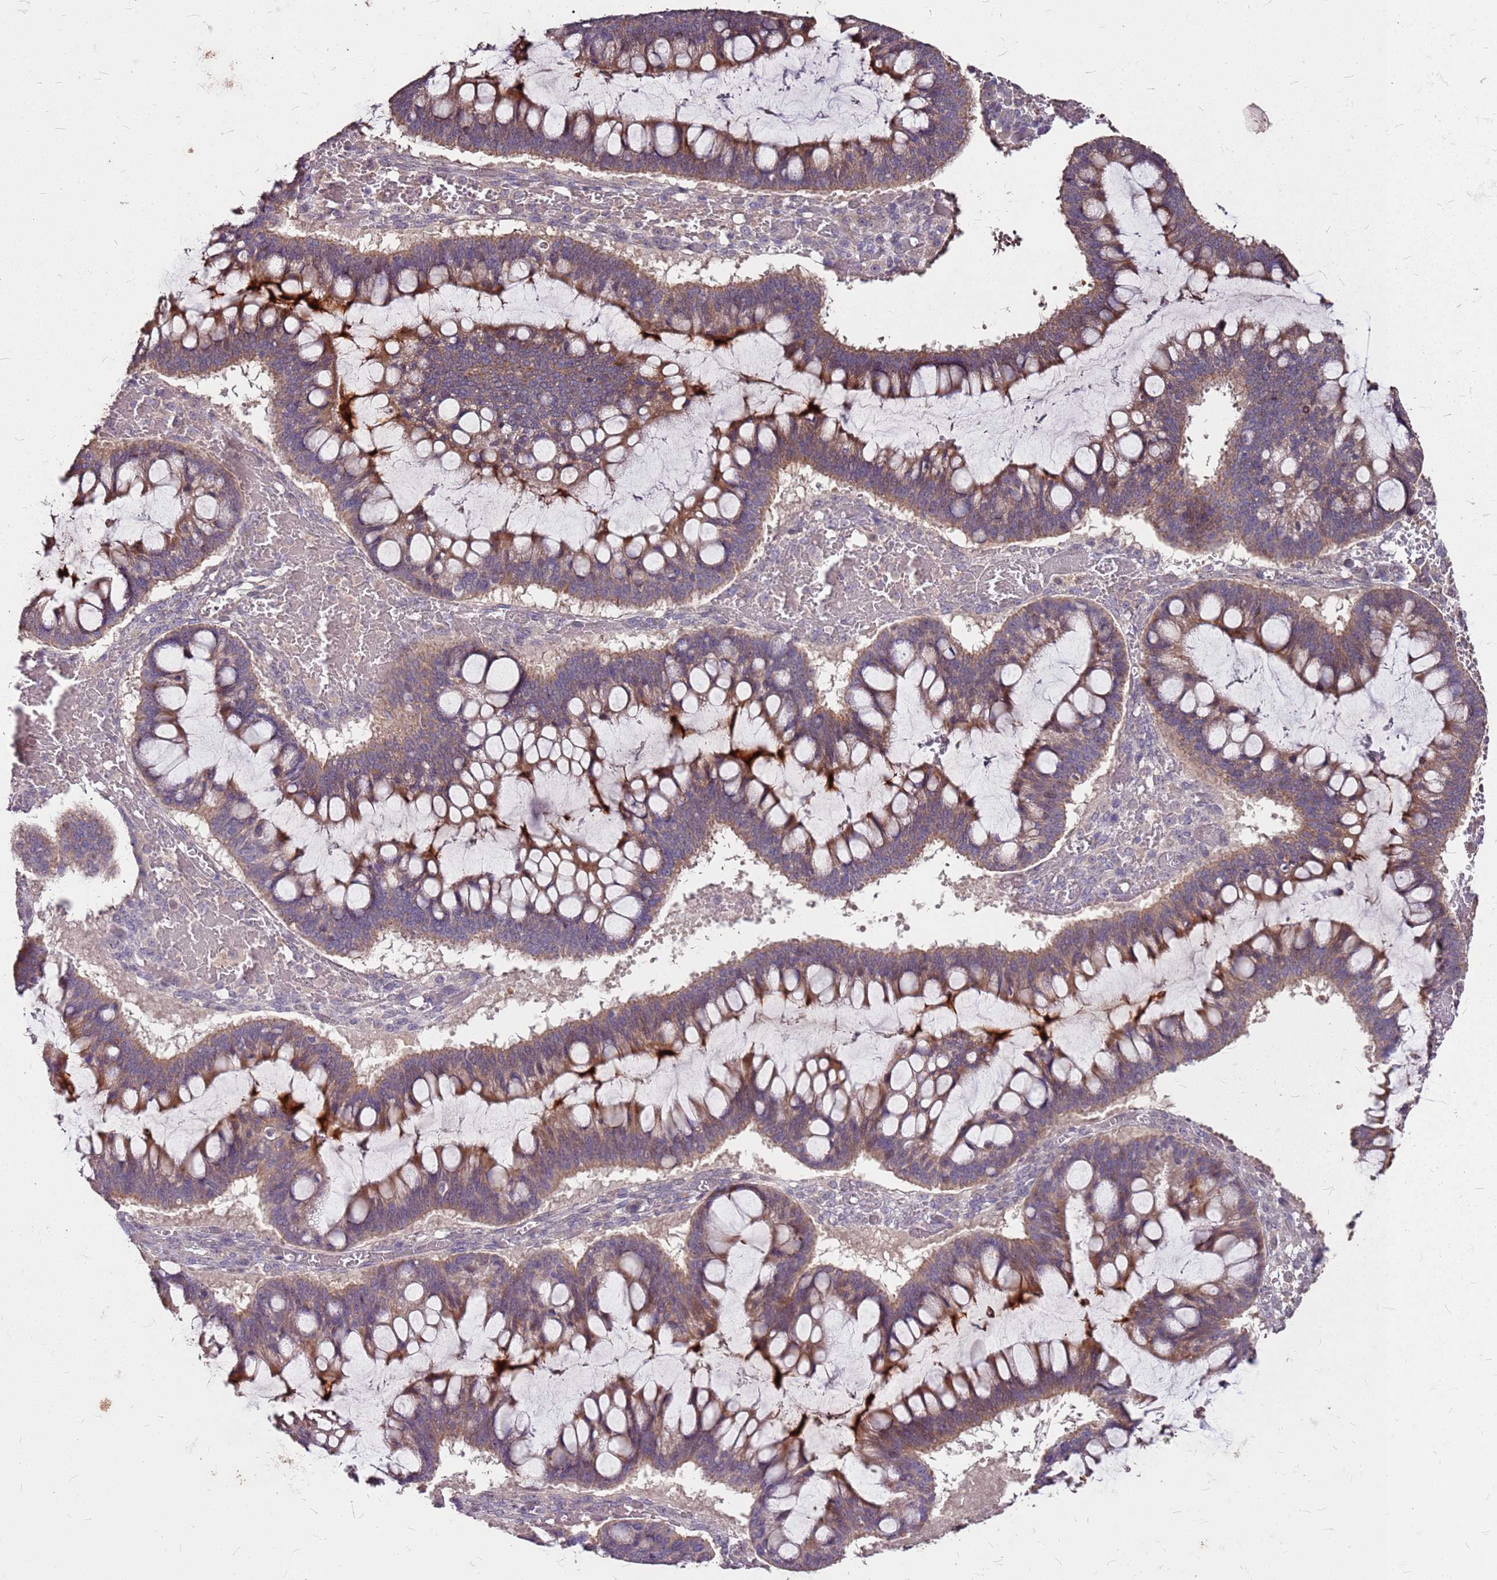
{"staining": {"intensity": "moderate", "quantity": ">75%", "location": "cytoplasmic/membranous"}, "tissue": "ovarian cancer", "cell_type": "Tumor cells", "image_type": "cancer", "snomed": [{"axis": "morphology", "description": "Cystadenocarcinoma, mucinous, NOS"}, {"axis": "topography", "description": "Ovary"}], "caption": "Immunohistochemistry image of neoplastic tissue: ovarian cancer stained using immunohistochemistry reveals medium levels of moderate protein expression localized specifically in the cytoplasmic/membranous of tumor cells, appearing as a cytoplasmic/membranous brown color.", "gene": "DCDC2C", "patient": {"sex": "female", "age": 73}}